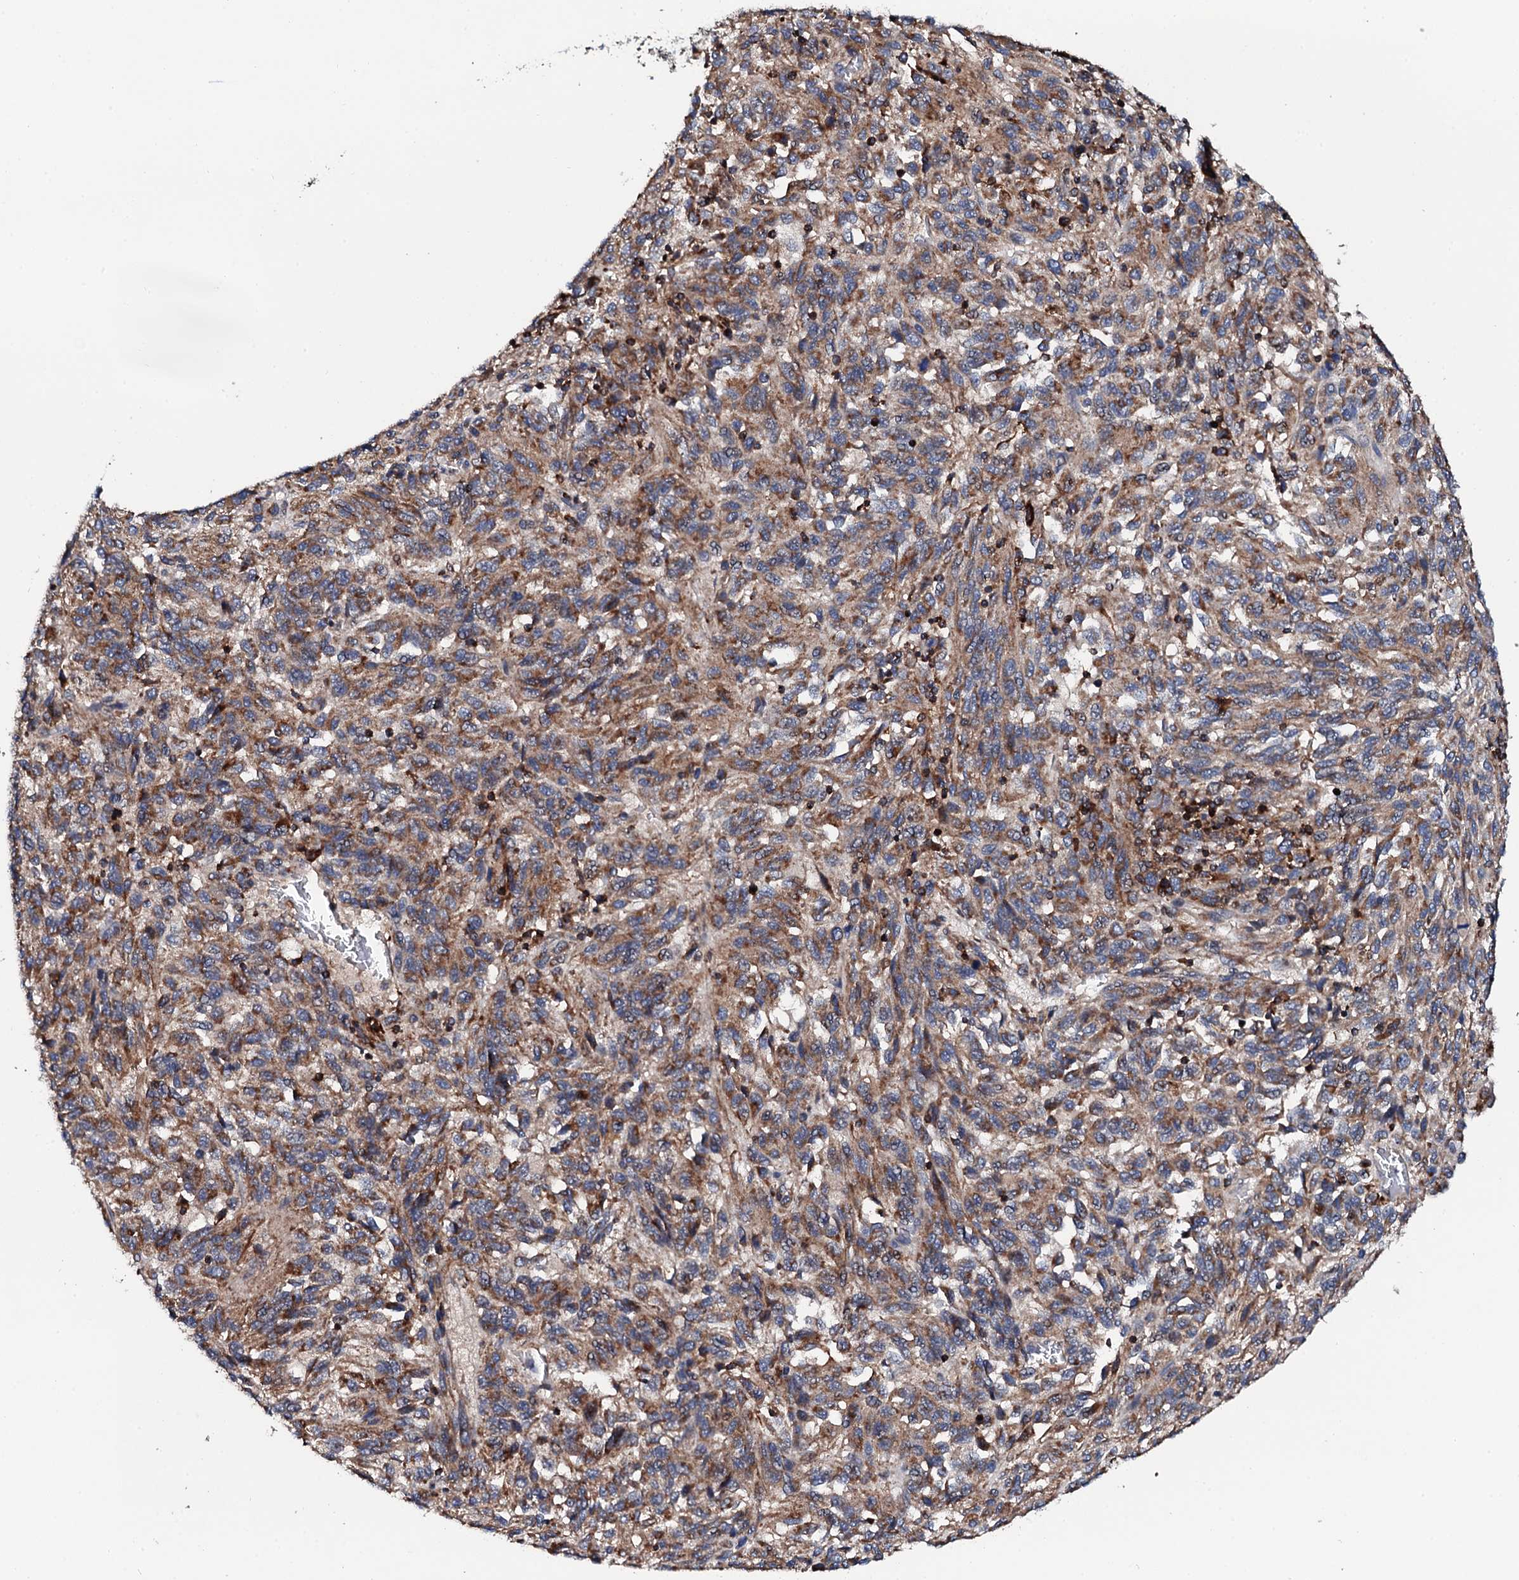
{"staining": {"intensity": "moderate", "quantity": ">75%", "location": "cytoplasmic/membranous"}, "tissue": "melanoma", "cell_type": "Tumor cells", "image_type": "cancer", "snomed": [{"axis": "morphology", "description": "Malignant melanoma, Metastatic site"}, {"axis": "topography", "description": "Lung"}], "caption": "Malignant melanoma (metastatic site) stained for a protein (brown) exhibits moderate cytoplasmic/membranous positive positivity in about >75% of tumor cells.", "gene": "COG4", "patient": {"sex": "male", "age": 64}}